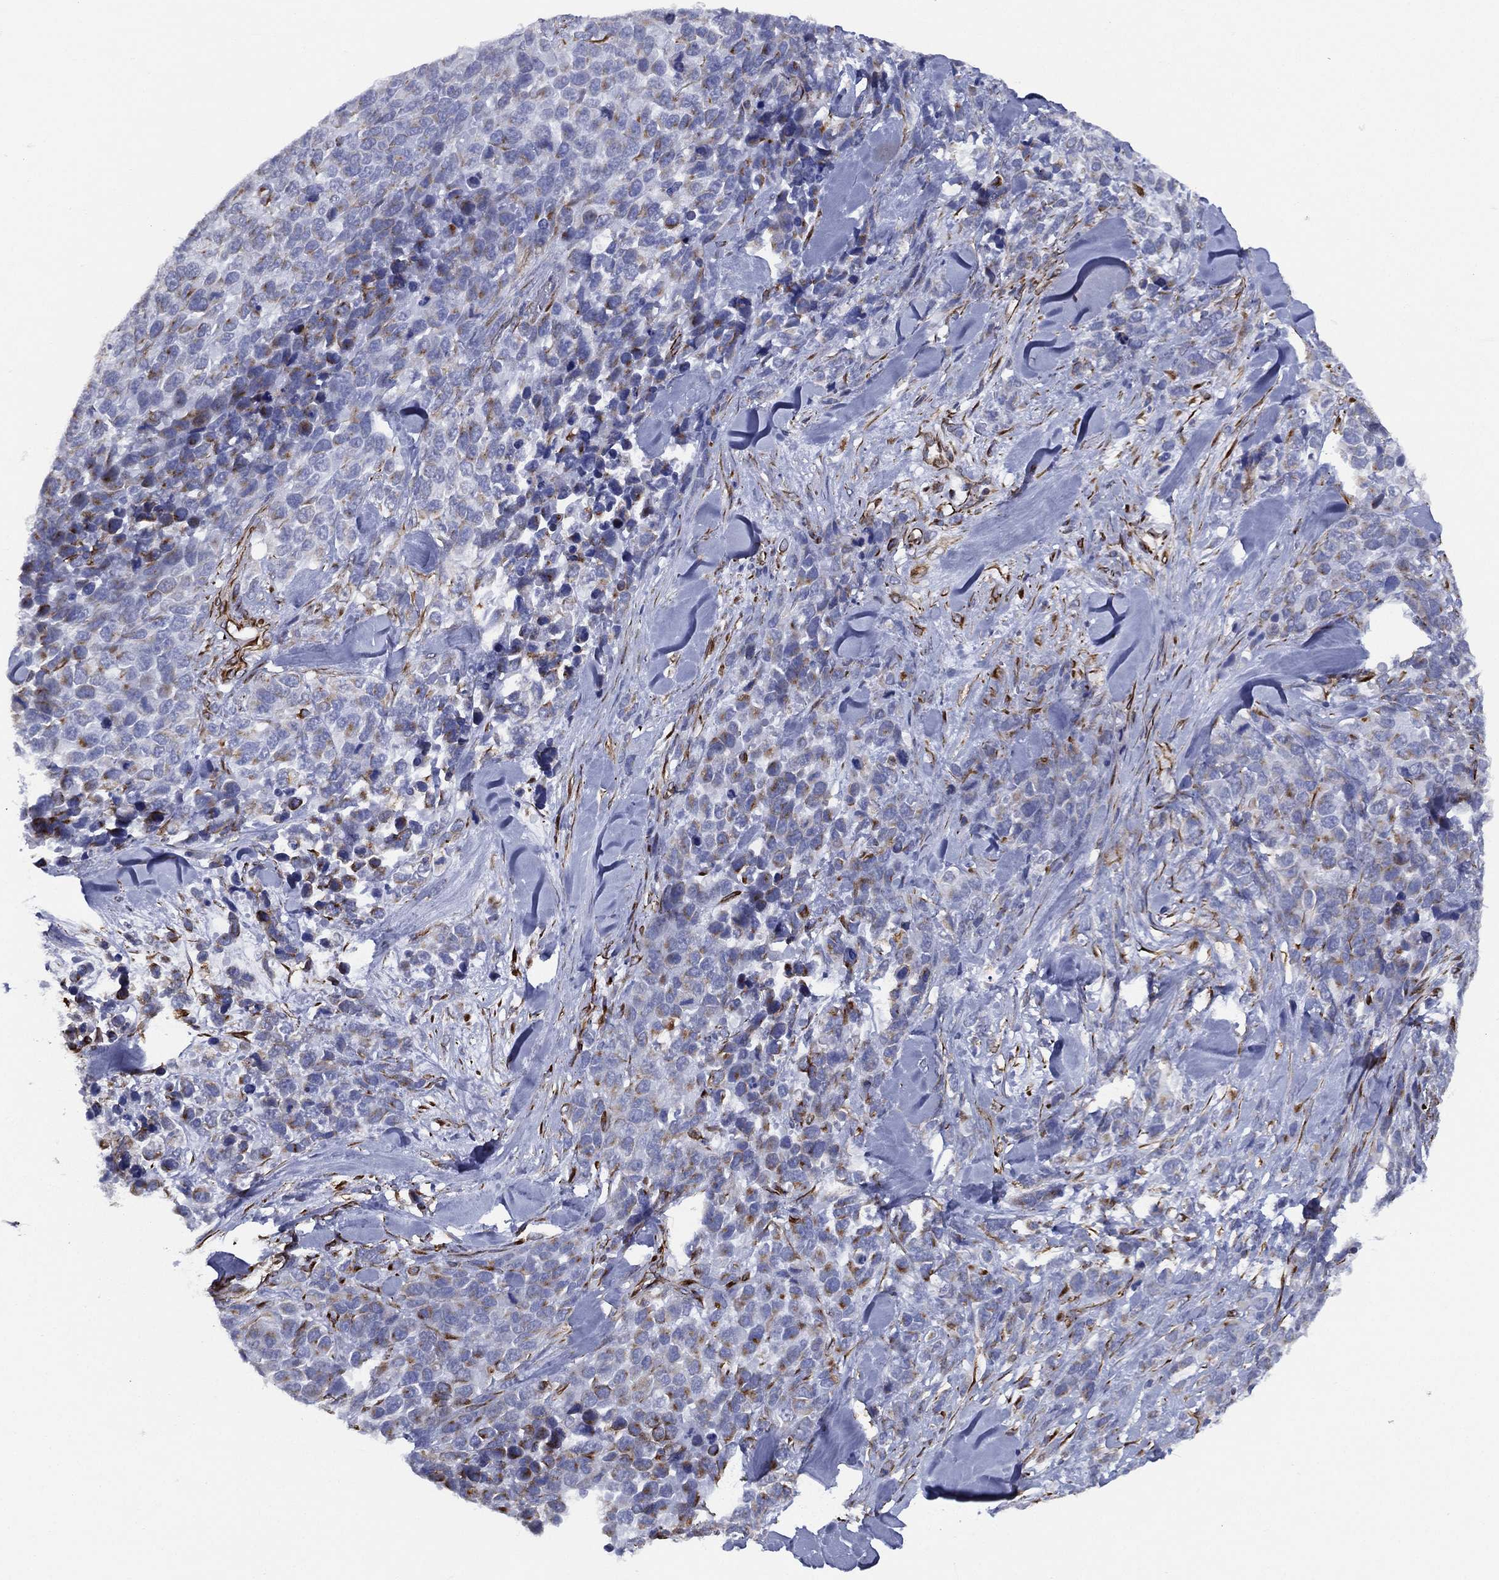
{"staining": {"intensity": "moderate", "quantity": "<25%", "location": "cytoplasmic/membranous"}, "tissue": "melanoma", "cell_type": "Tumor cells", "image_type": "cancer", "snomed": [{"axis": "morphology", "description": "Malignant melanoma, Metastatic site"}, {"axis": "topography", "description": "Skin"}], "caption": "High-magnification brightfield microscopy of melanoma stained with DAB (brown) and counterstained with hematoxylin (blue). tumor cells exhibit moderate cytoplasmic/membranous positivity is identified in about<25% of cells.", "gene": "MAS1", "patient": {"sex": "male", "age": 84}}